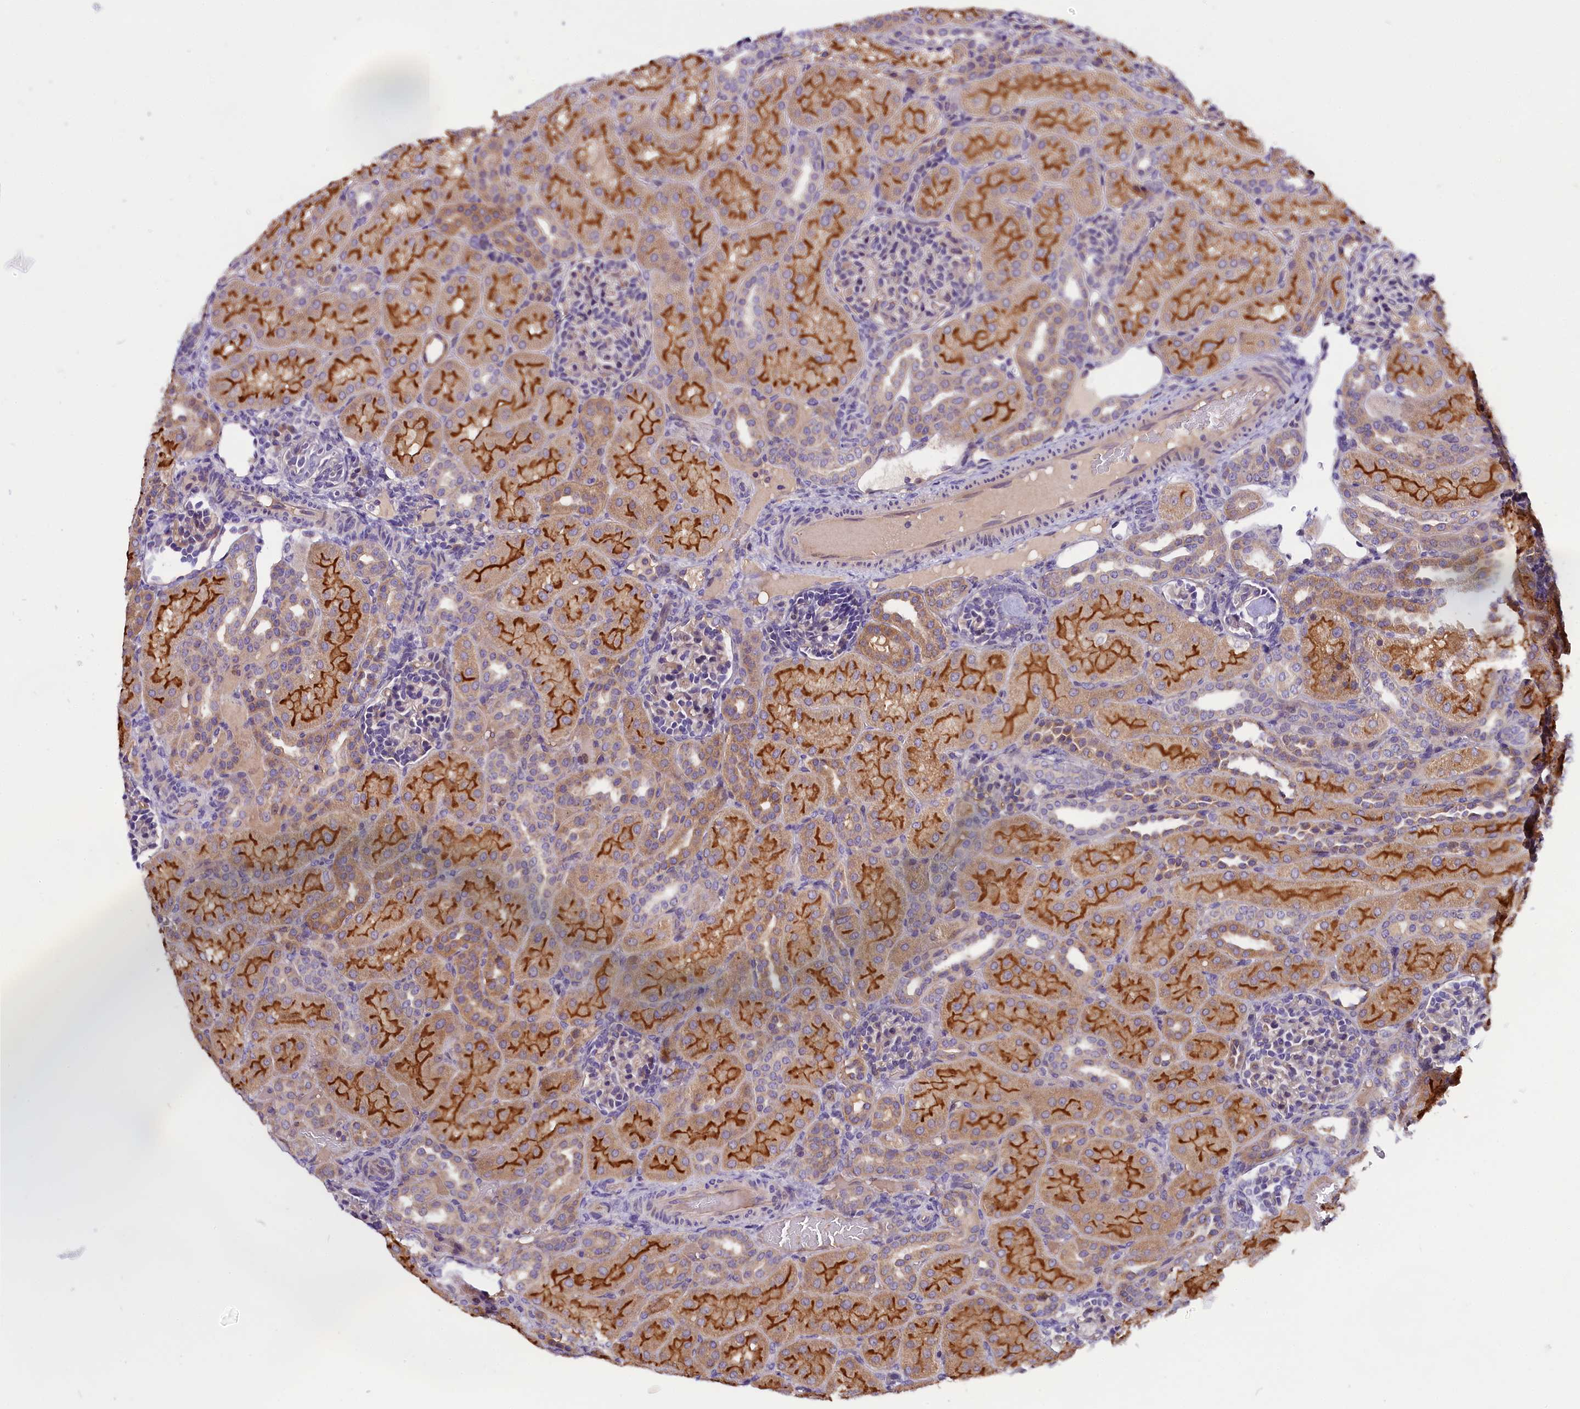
{"staining": {"intensity": "negative", "quantity": "none", "location": "none"}, "tissue": "kidney", "cell_type": "Cells in glomeruli", "image_type": "normal", "snomed": [{"axis": "morphology", "description": "Normal tissue, NOS"}, {"axis": "topography", "description": "Kidney"}], "caption": "This is a histopathology image of immunohistochemistry staining of unremarkable kidney, which shows no positivity in cells in glomeruli.", "gene": "C9orf40", "patient": {"sex": "male", "age": 1}}